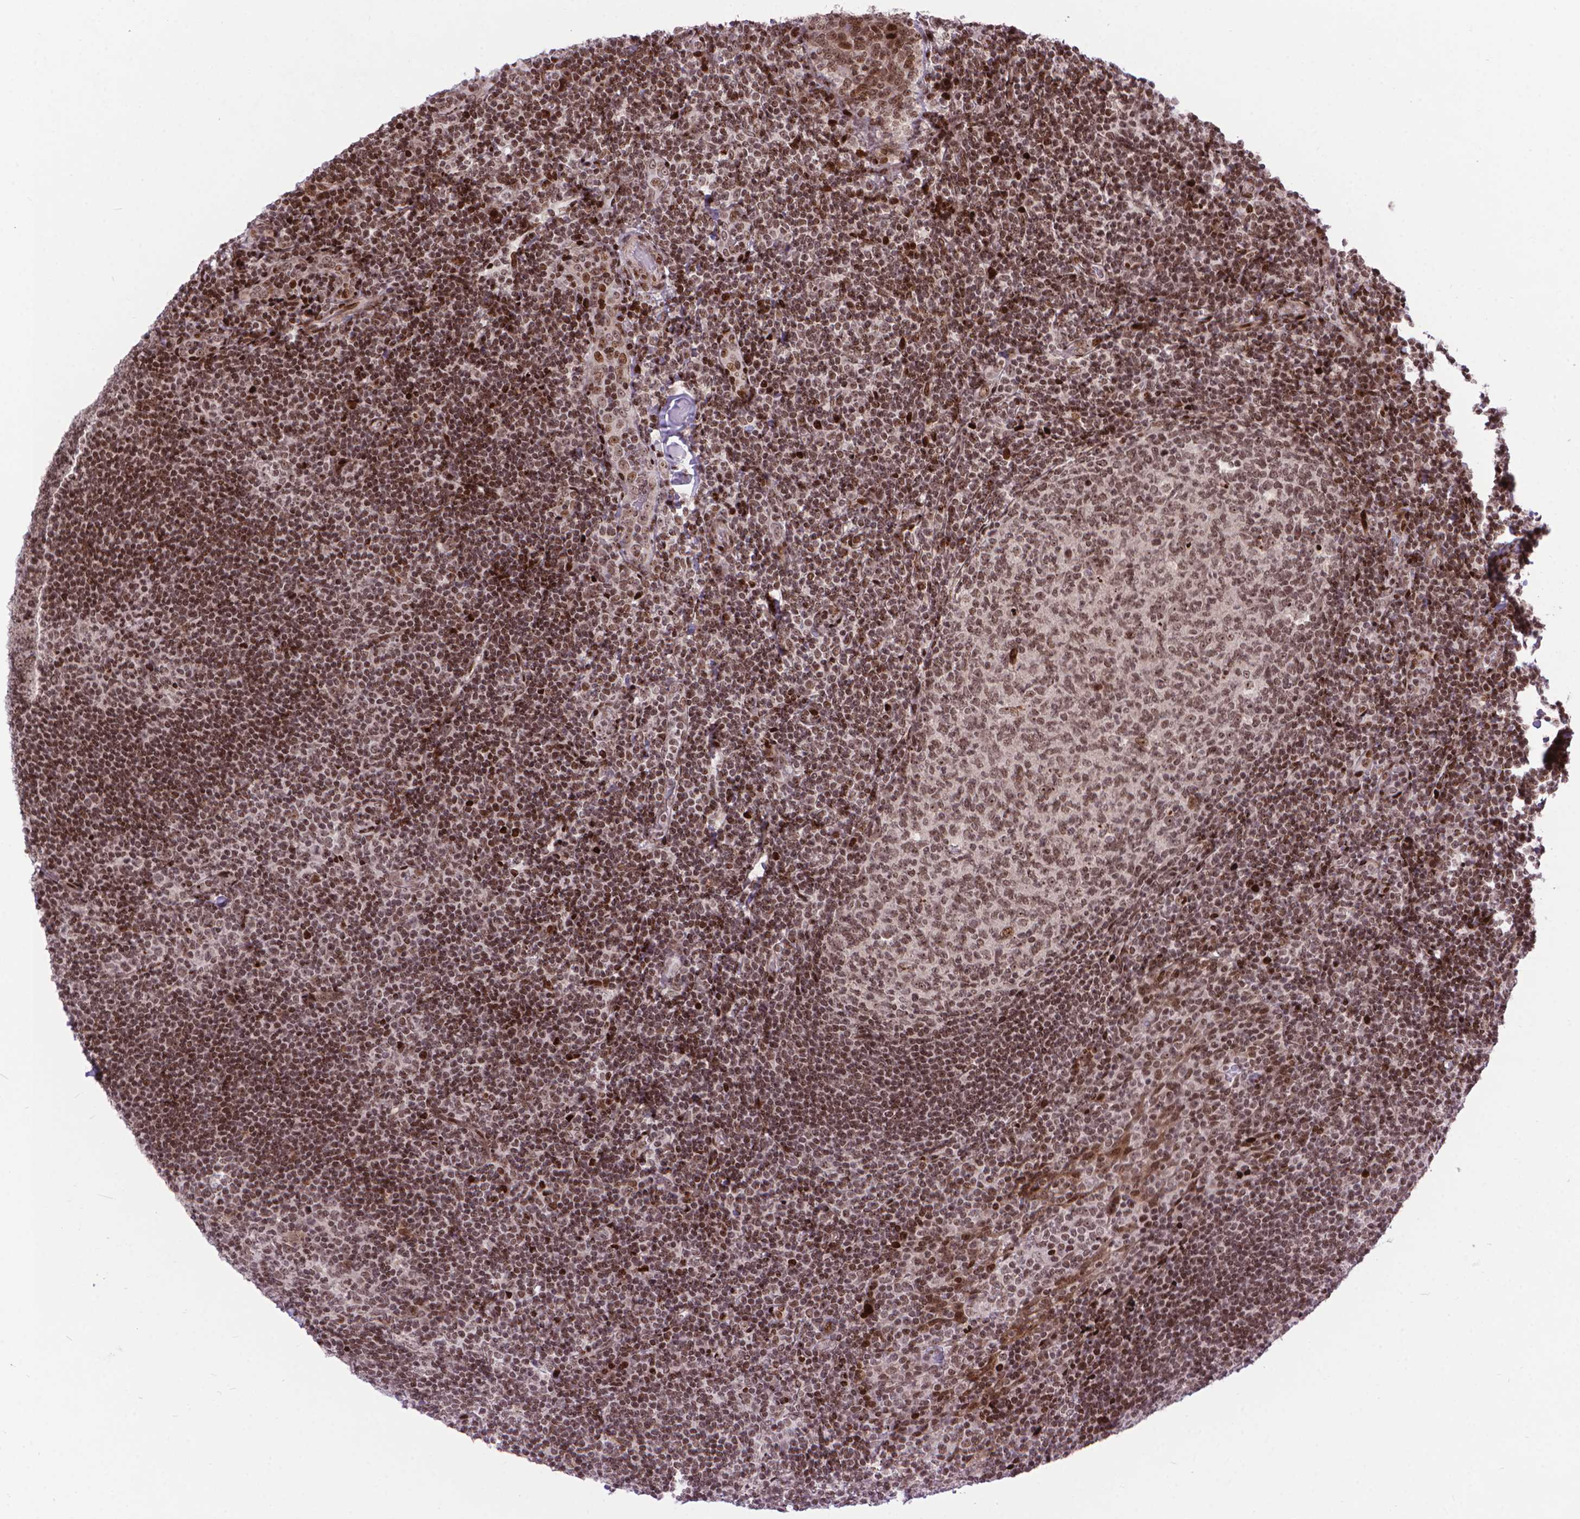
{"staining": {"intensity": "moderate", "quantity": ">75%", "location": "nuclear"}, "tissue": "tonsil", "cell_type": "Germinal center cells", "image_type": "normal", "snomed": [{"axis": "morphology", "description": "Normal tissue, NOS"}, {"axis": "topography", "description": "Tonsil"}], "caption": "Immunohistochemistry micrograph of normal tonsil: tonsil stained using immunohistochemistry (IHC) exhibits medium levels of moderate protein expression localized specifically in the nuclear of germinal center cells, appearing as a nuclear brown color.", "gene": "AMER1", "patient": {"sex": "female", "age": 10}}